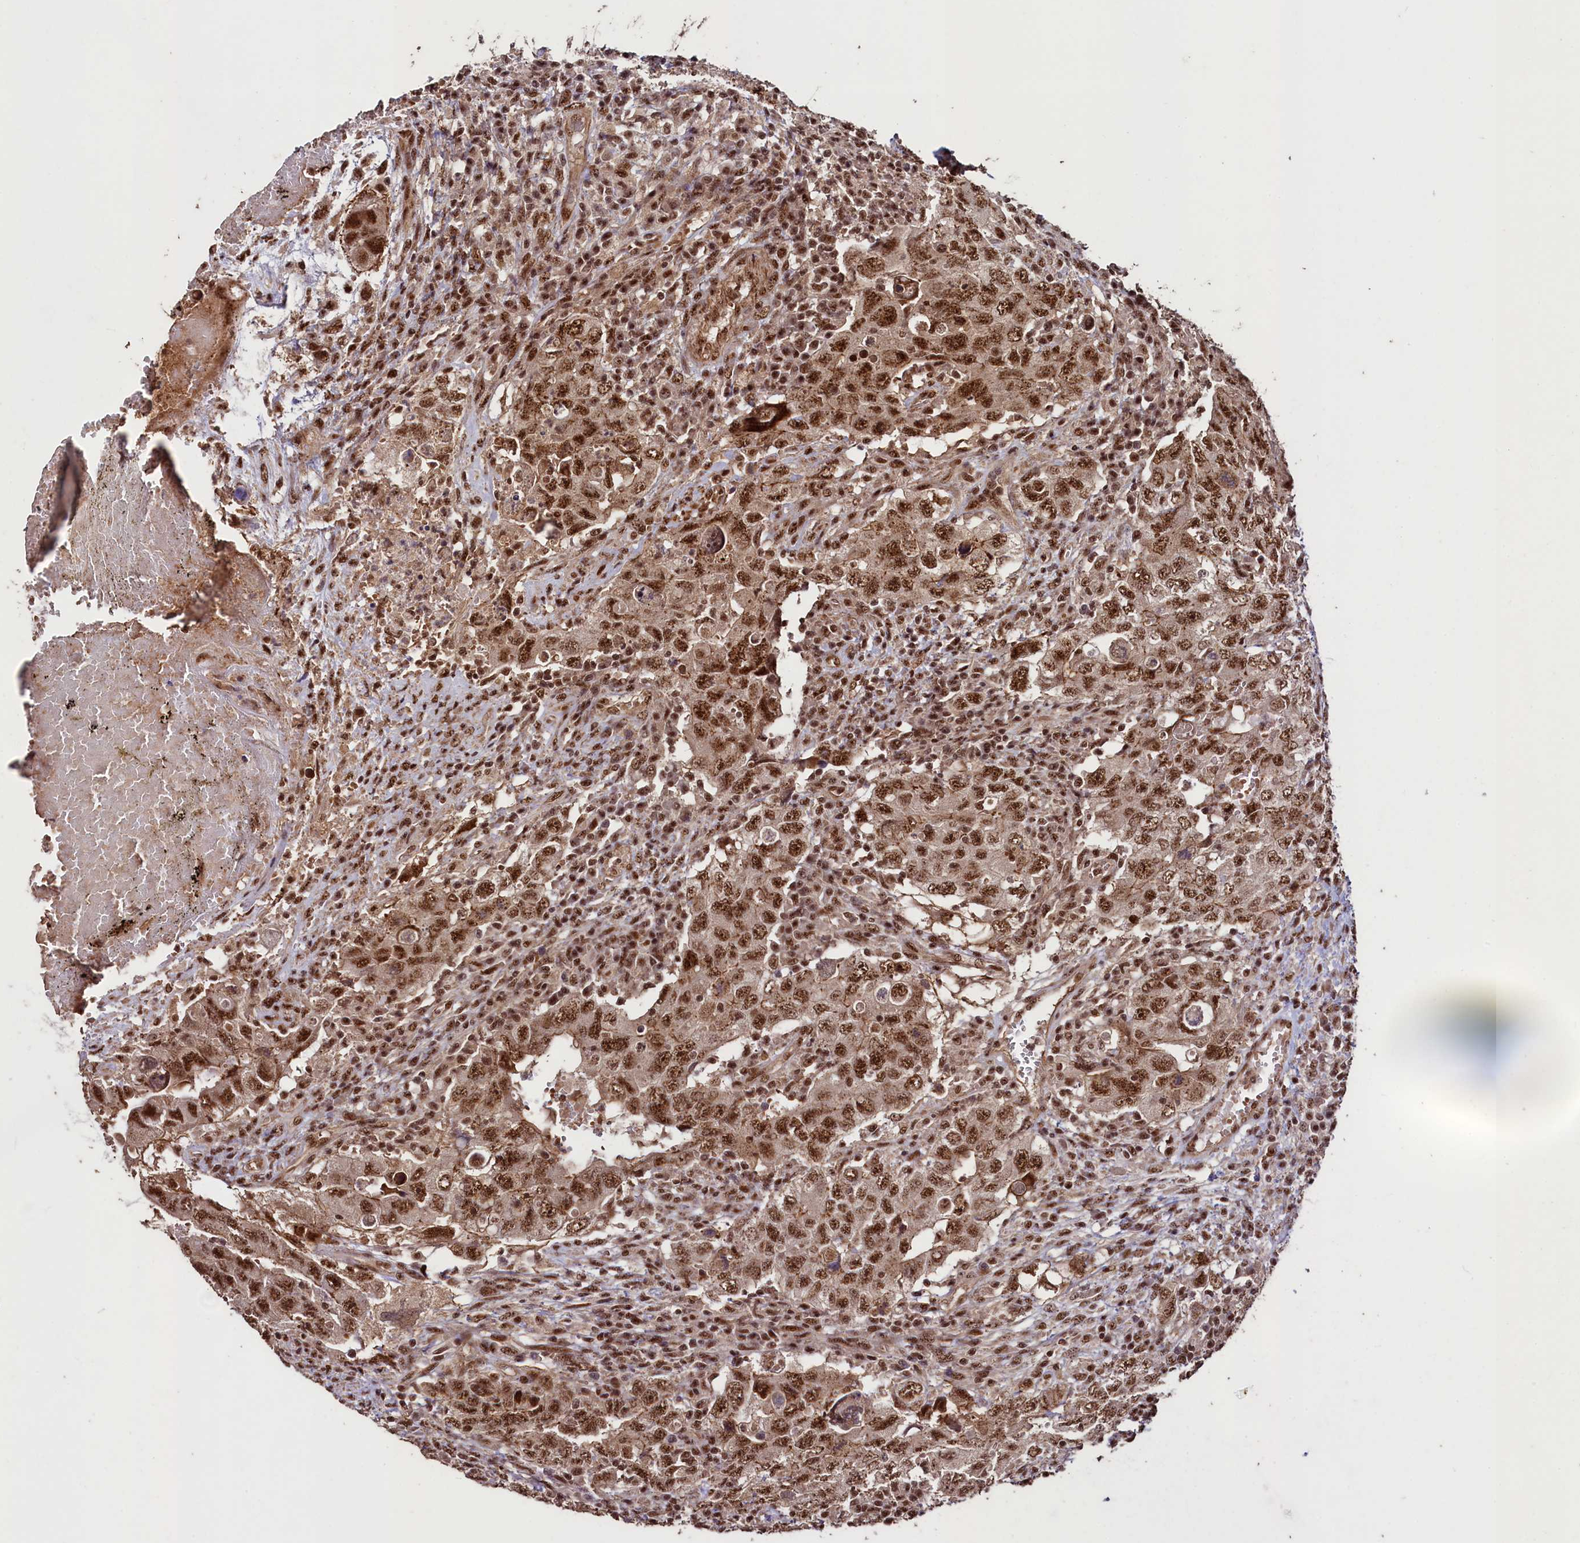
{"staining": {"intensity": "strong", "quantity": ">75%", "location": "nuclear"}, "tissue": "testis cancer", "cell_type": "Tumor cells", "image_type": "cancer", "snomed": [{"axis": "morphology", "description": "Carcinoma, Embryonal, NOS"}, {"axis": "topography", "description": "Testis"}], "caption": "Immunohistochemistry (IHC) of human testis cancer exhibits high levels of strong nuclear expression in about >75% of tumor cells.", "gene": "SFSWAP", "patient": {"sex": "male", "age": 26}}